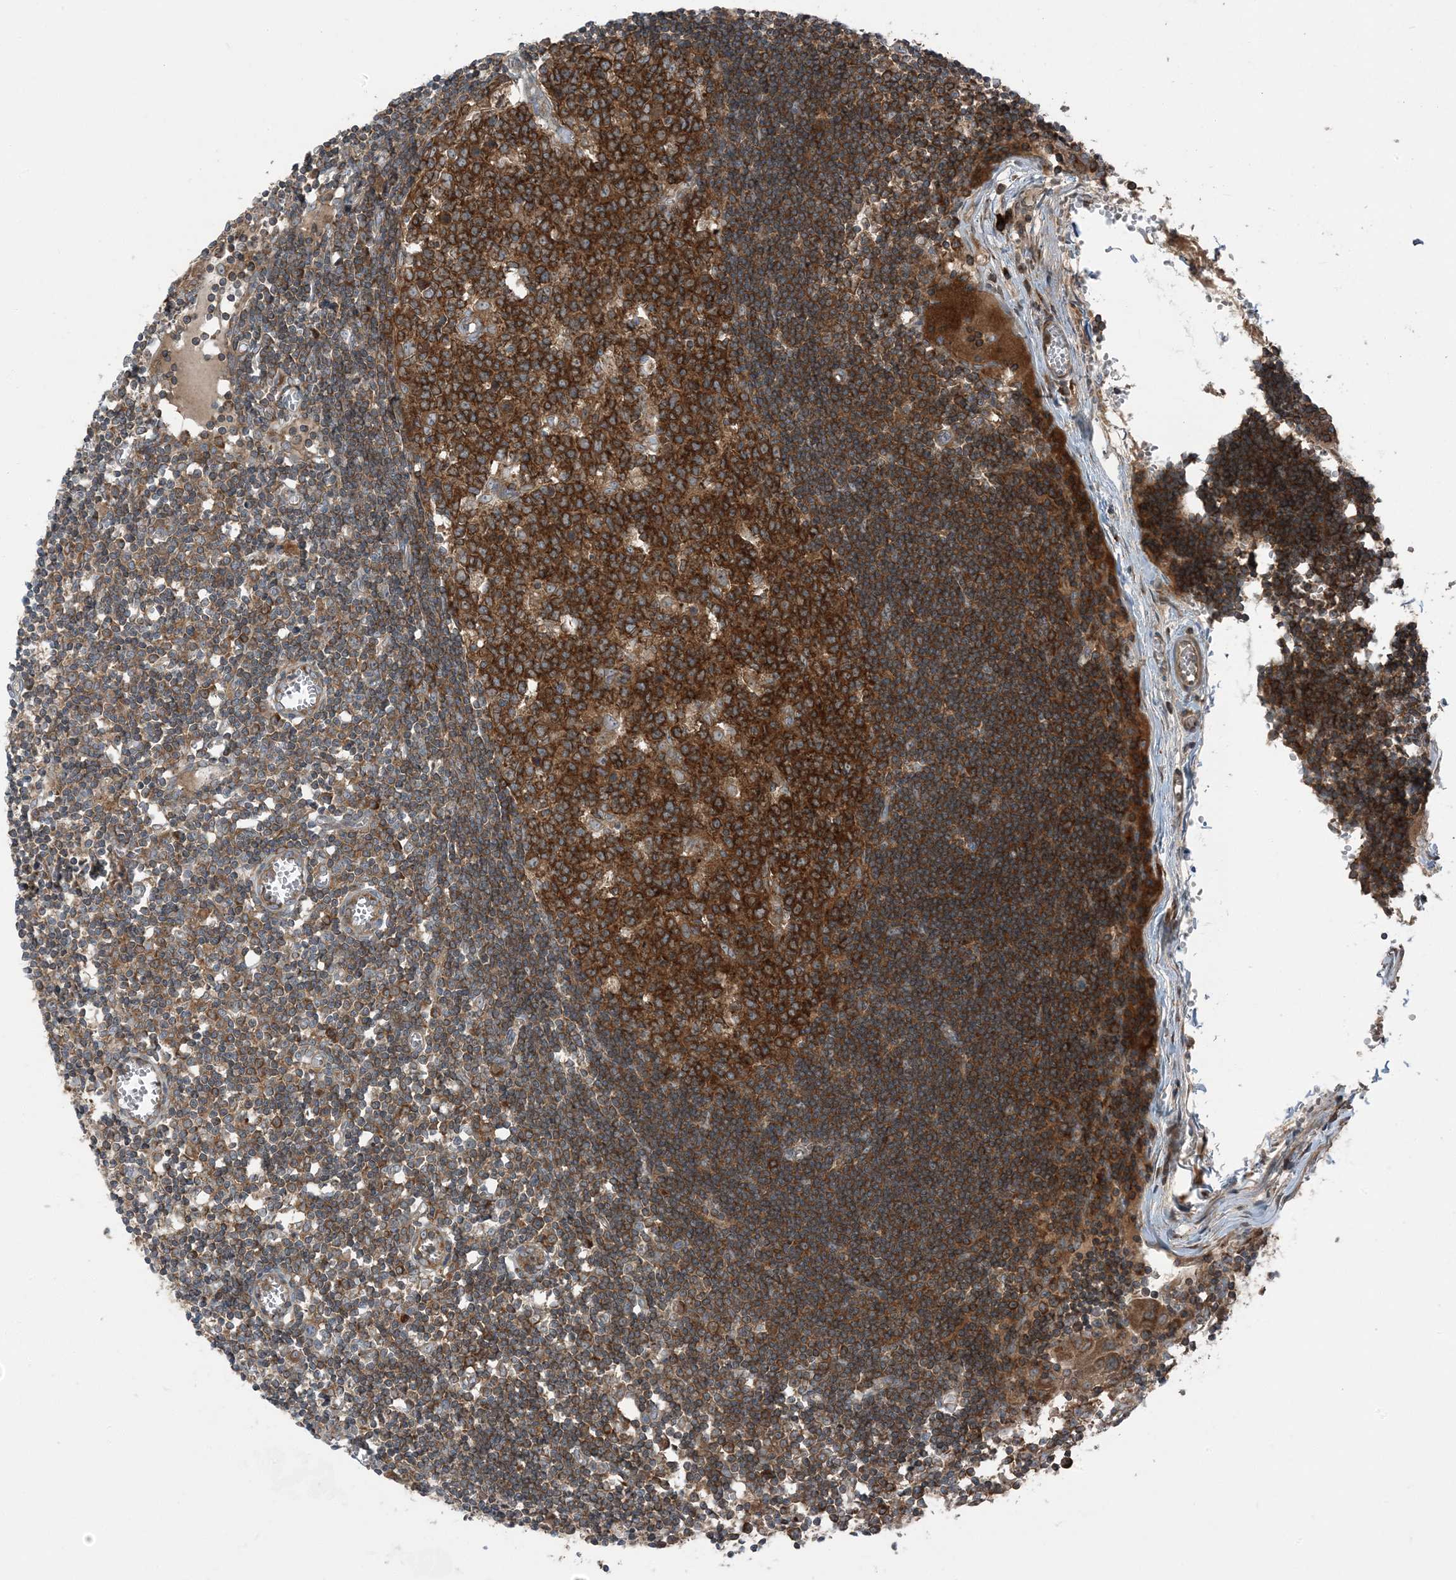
{"staining": {"intensity": "strong", "quantity": ">75%", "location": "cytoplasmic/membranous"}, "tissue": "lymph node", "cell_type": "Germinal center cells", "image_type": "normal", "snomed": [{"axis": "morphology", "description": "Normal tissue, NOS"}, {"axis": "topography", "description": "Lymph node"}], "caption": "Normal lymph node demonstrates strong cytoplasmic/membranous positivity in about >75% of germinal center cells, visualized by immunohistochemistry. Ihc stains the protein in brown and the nuclei are stained blue.", "gene": "RAB3GAP1", "patient": {"sex": "female", "age": 11}}